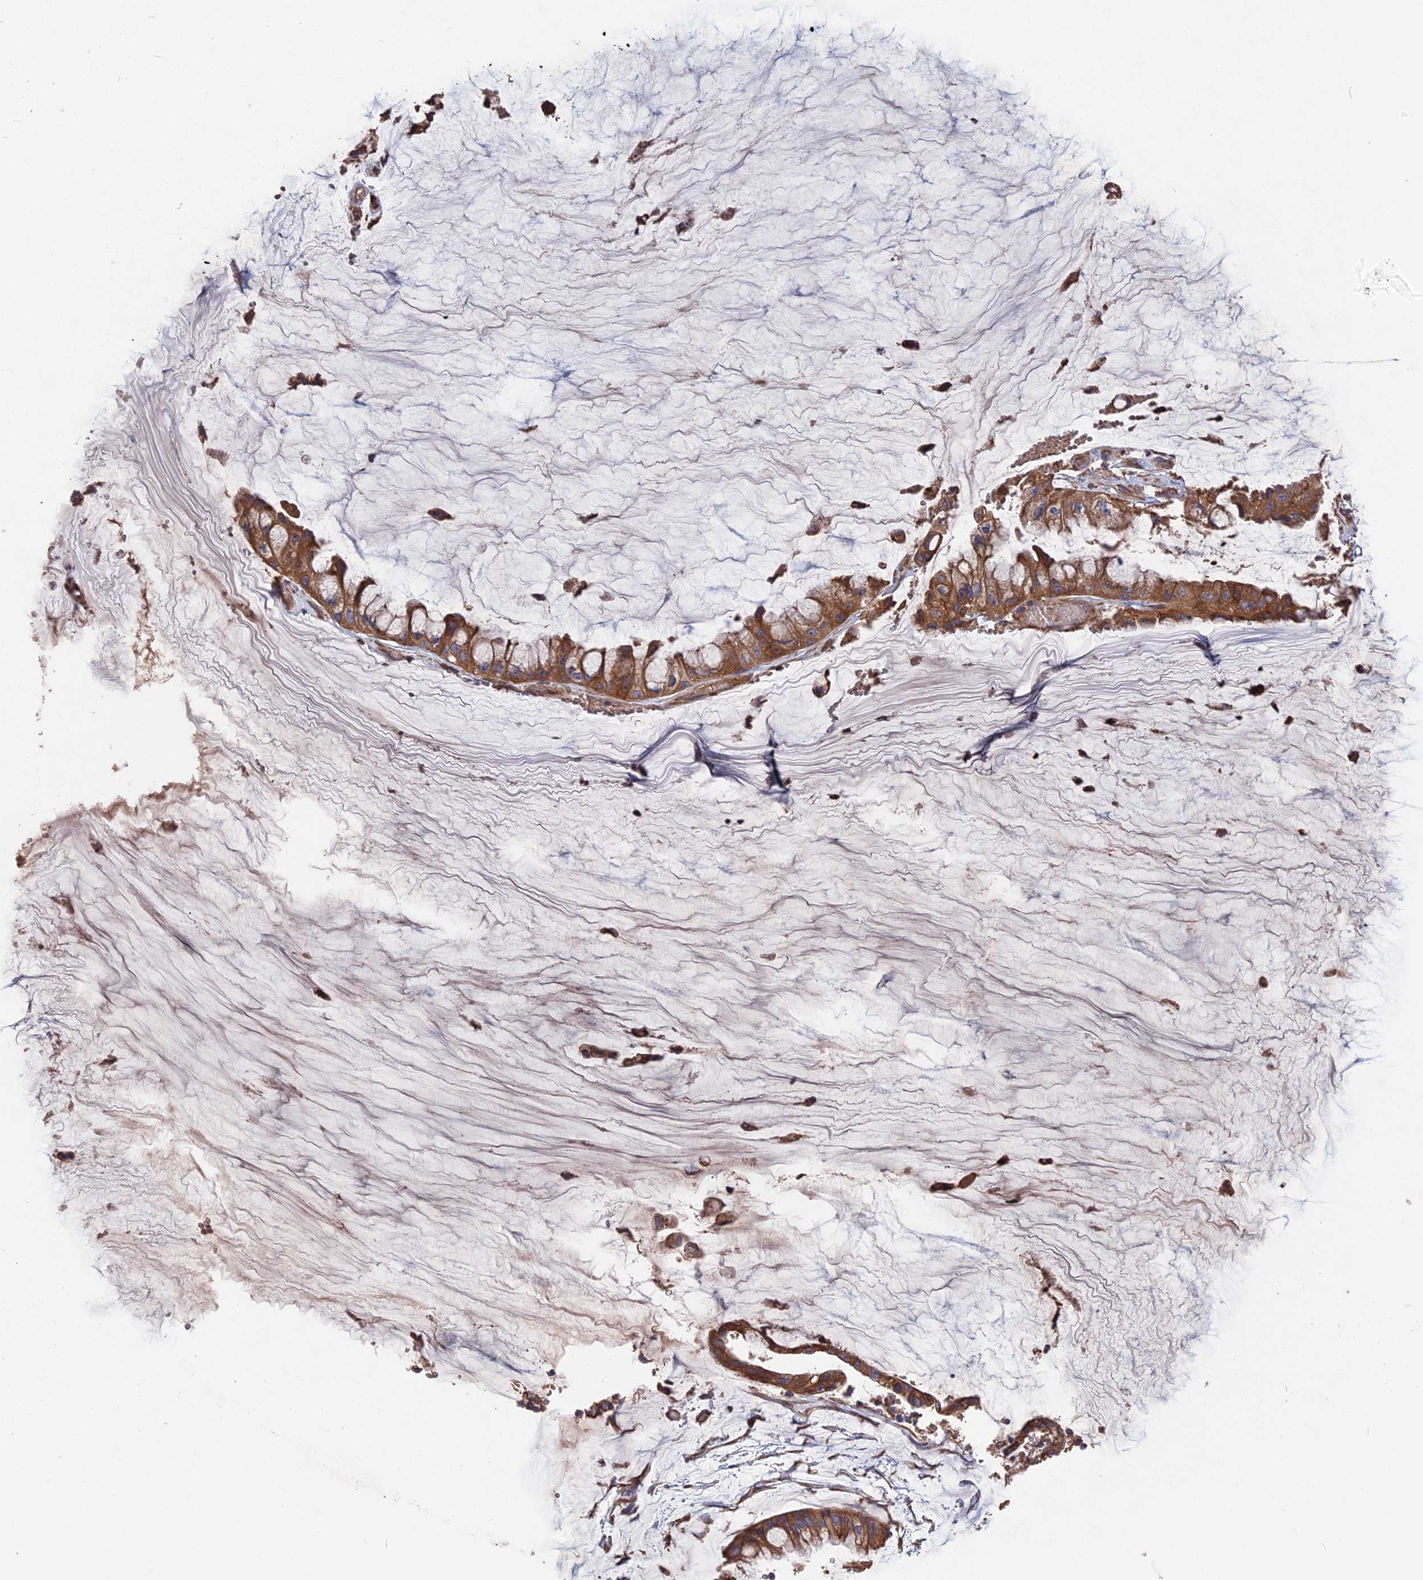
{"staining": {"intensity": "moderate", "quantity": ">75%", "location": "cytoplasmic/membranous"}, "tissue": "ovarian cancer", "cell_type": "Tumor cells", "image_type": "cancer", "snomed": [{"axis": "morphology", "description": "Cystadenocarcinoma, mucinous, NOS"}, {"axis": "topography", "description": "Ovary"}], "caption": "Ovarian cancer (mucinous cystadenocarcinoma) tissue demonstrates moderate cytoplasmic/membranous positivity in approximately >75% of tumor cells, visualized by immunohistochemistry.", "gene": "TELO2", "patient": {"sex": "female", "age": 39}}